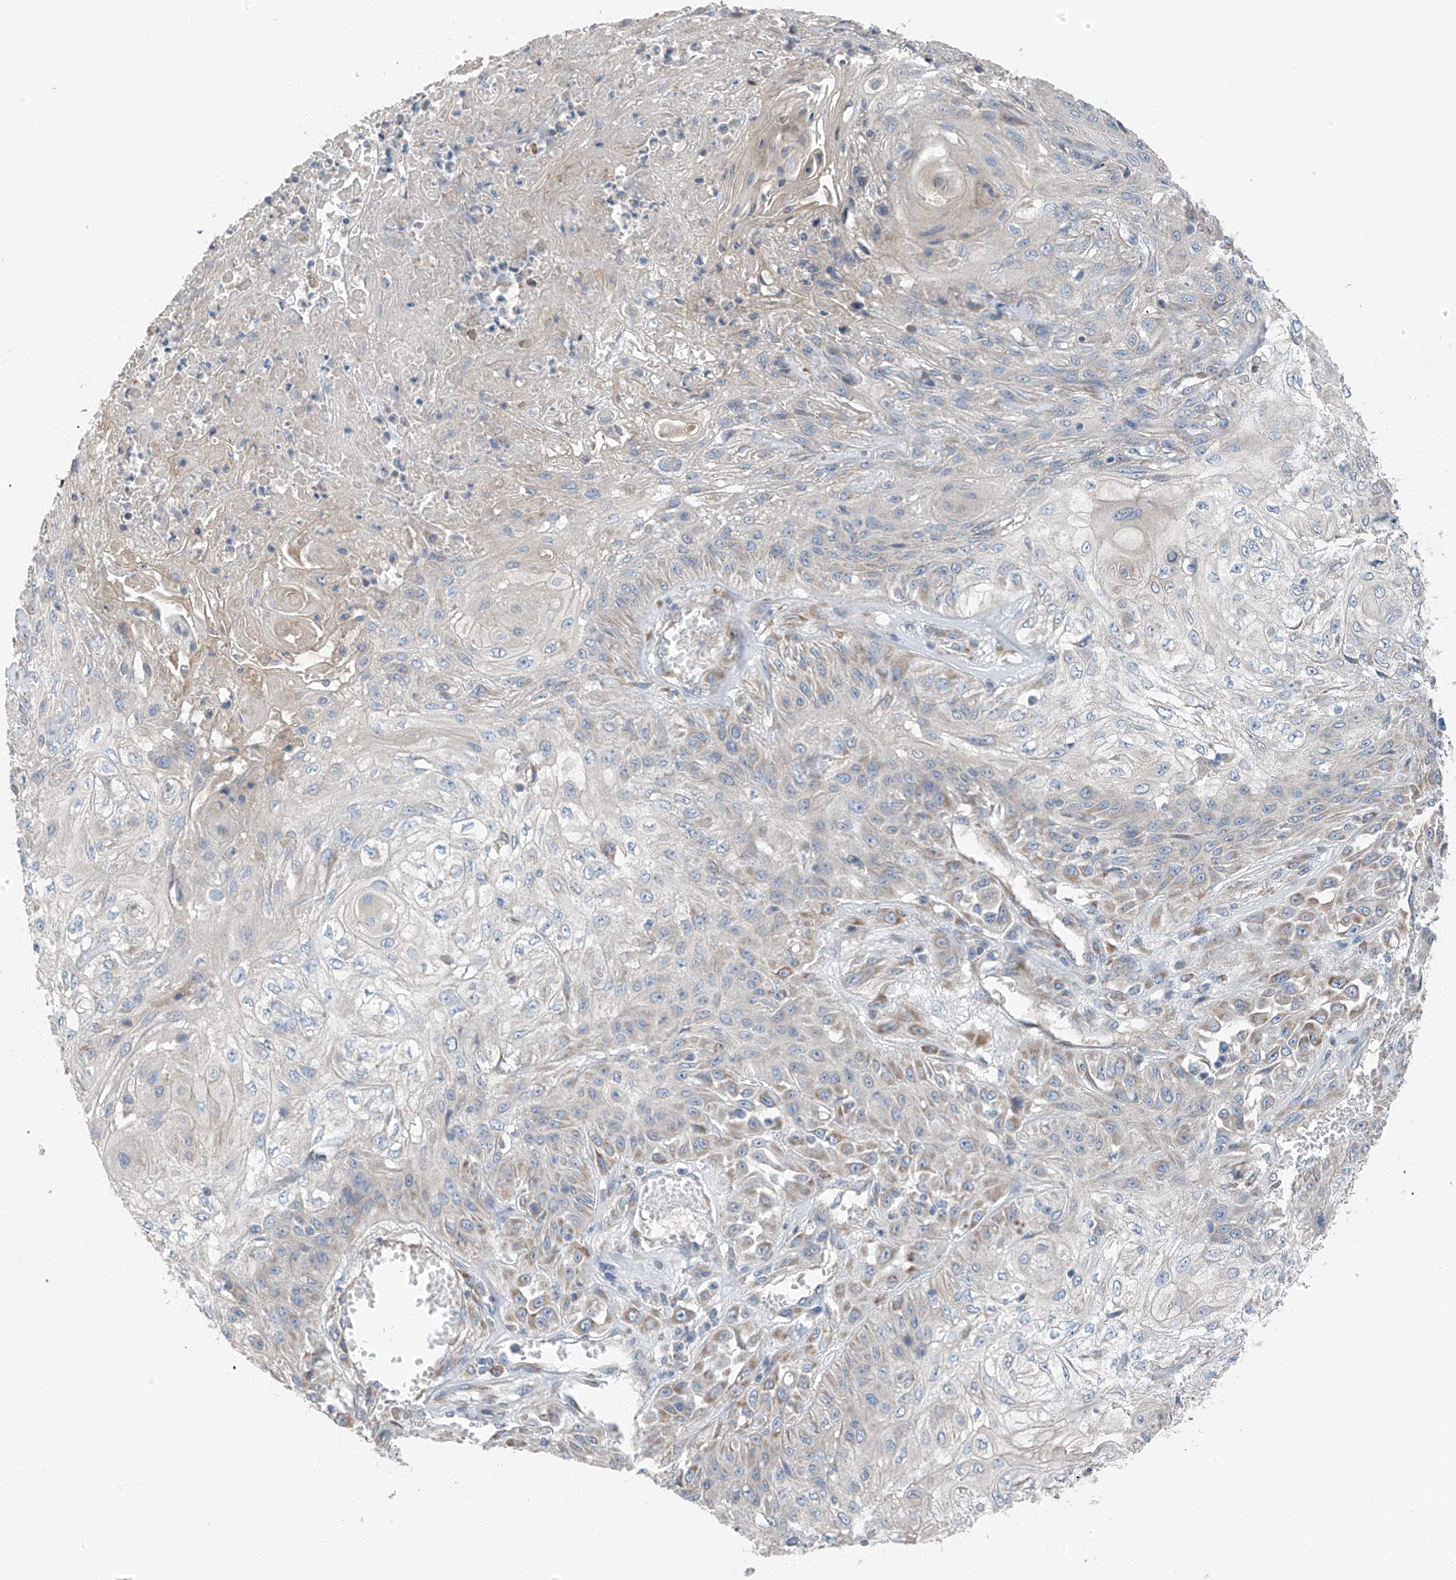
{"staining": {"intensity": "negative", "quantity": "none", "location": "none"}, "tissue": "skin cancer", "cell_type": "Tumor cells", "image_type": "cancer", "snomed": [{"axis": "morphology", "description": "Squamous cell carcinoma, NOS"}, {"axis": "morphology", "description": "Squamous cell carcinoma, metastatic, NOS"}, {"axis": "topography", "description": "Skin"}, {"axis": "topography", "description": "Lymph node"}], "caption": "Human skin squamous cell carcinoma stained for a protein using immunohistochemistry (IHC) exhibits no staining in tumor cells.", "gene": "GALNTL6", "patient": {"sex": "male", "age": 75}}